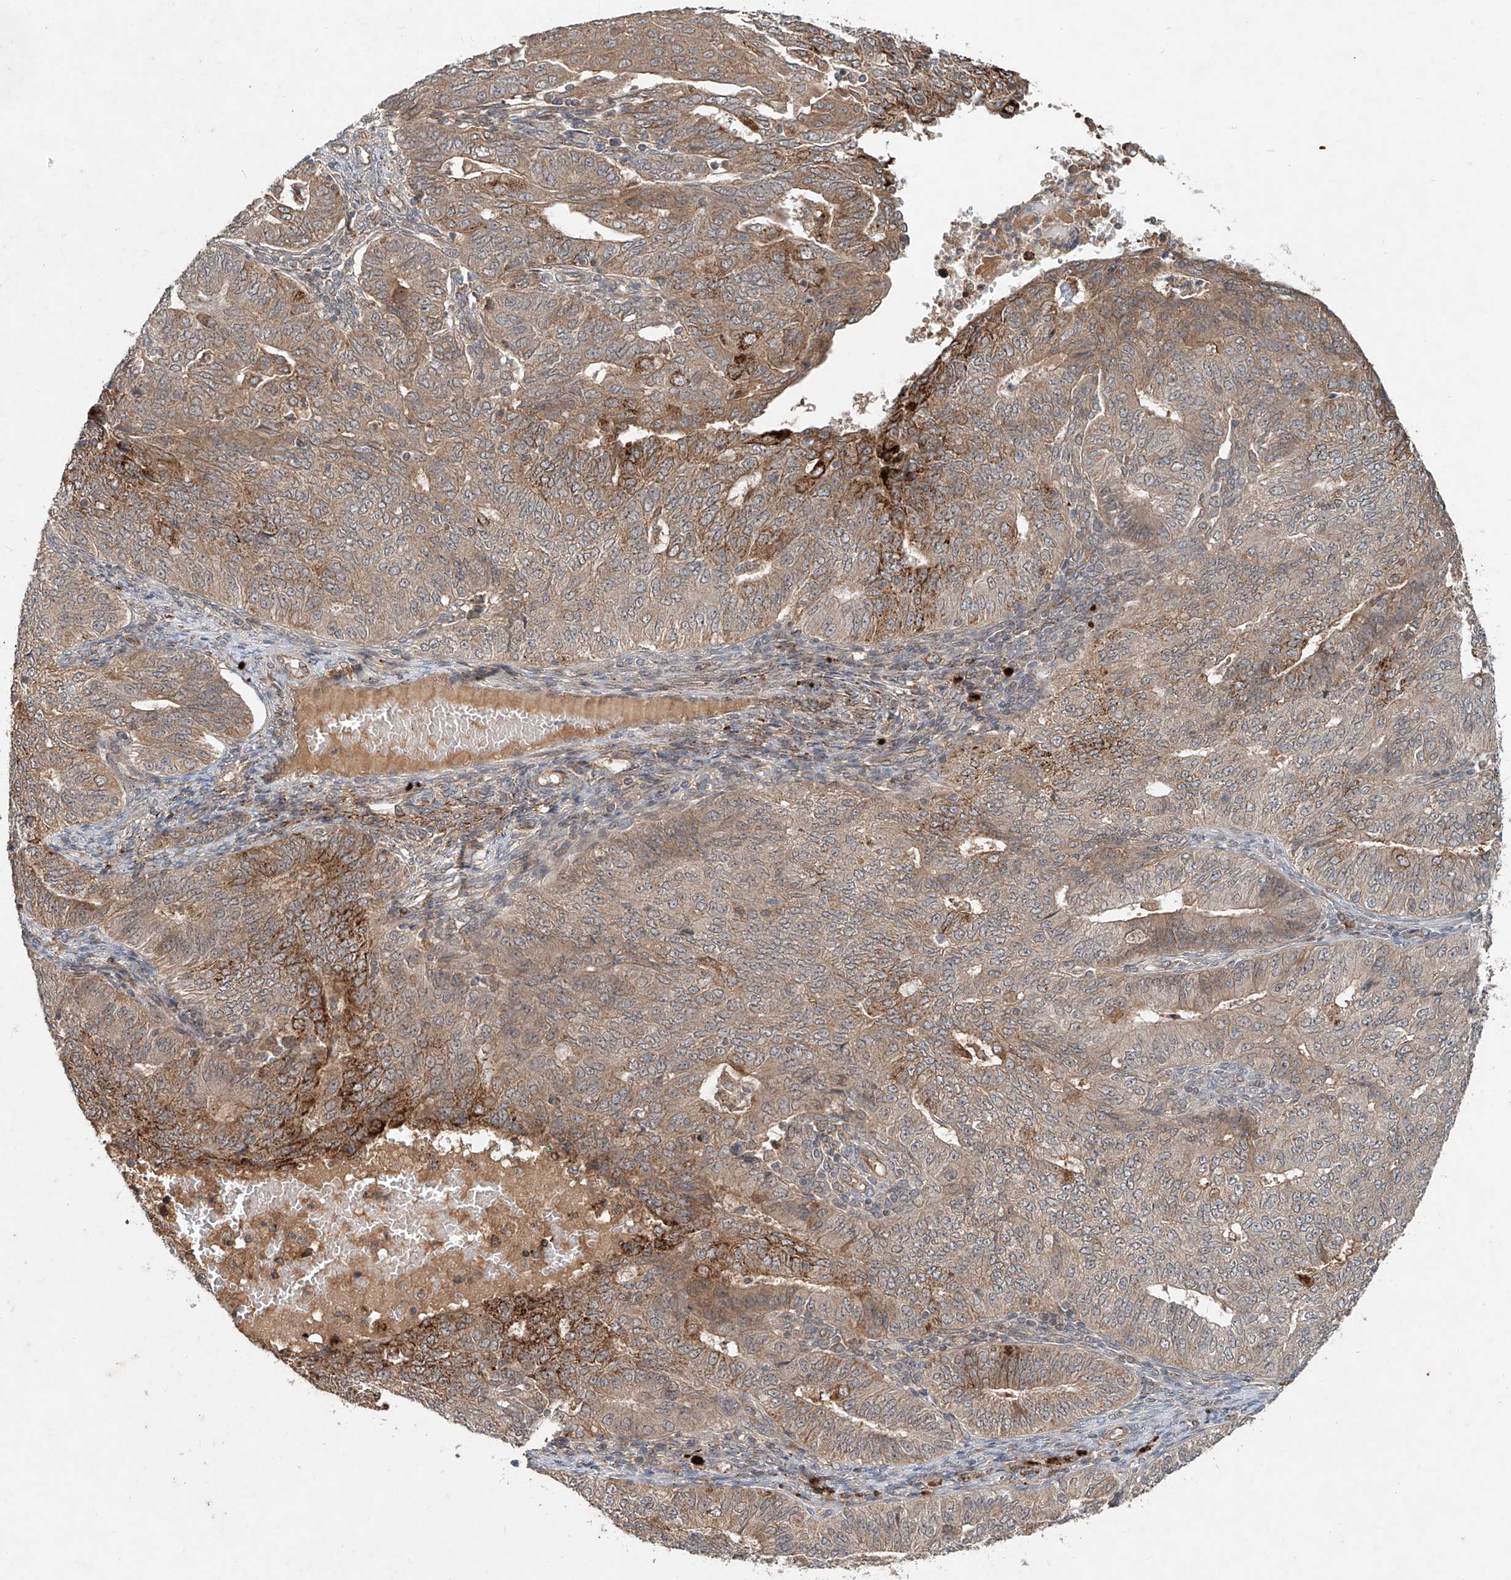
{"staining": {"intensity": "moderate", "quantity": ">75%", "location": "cytoplasmic/membranous"}, "tissue": "endometrial cancer", "cell_type": "Tumor cells", "image_type": "cancer", "snomed": [{"axis": "morphology", "description": "Adenocarcinoma, NOS"}, {"axis": "topography", "description": "Endometrium"}], "caption": "Endometrial cancer stained with DAB (3,3'-diaminobenzidine) immunohistochemistry displays medium levels of moderate cytoplasmic/membranous positivity in about >75% of tumor cells. (Brightfield microscopy of DAB IHC at high magnification).", "gene": "IER5", "patient": {"sex": "female", "age": 32}}